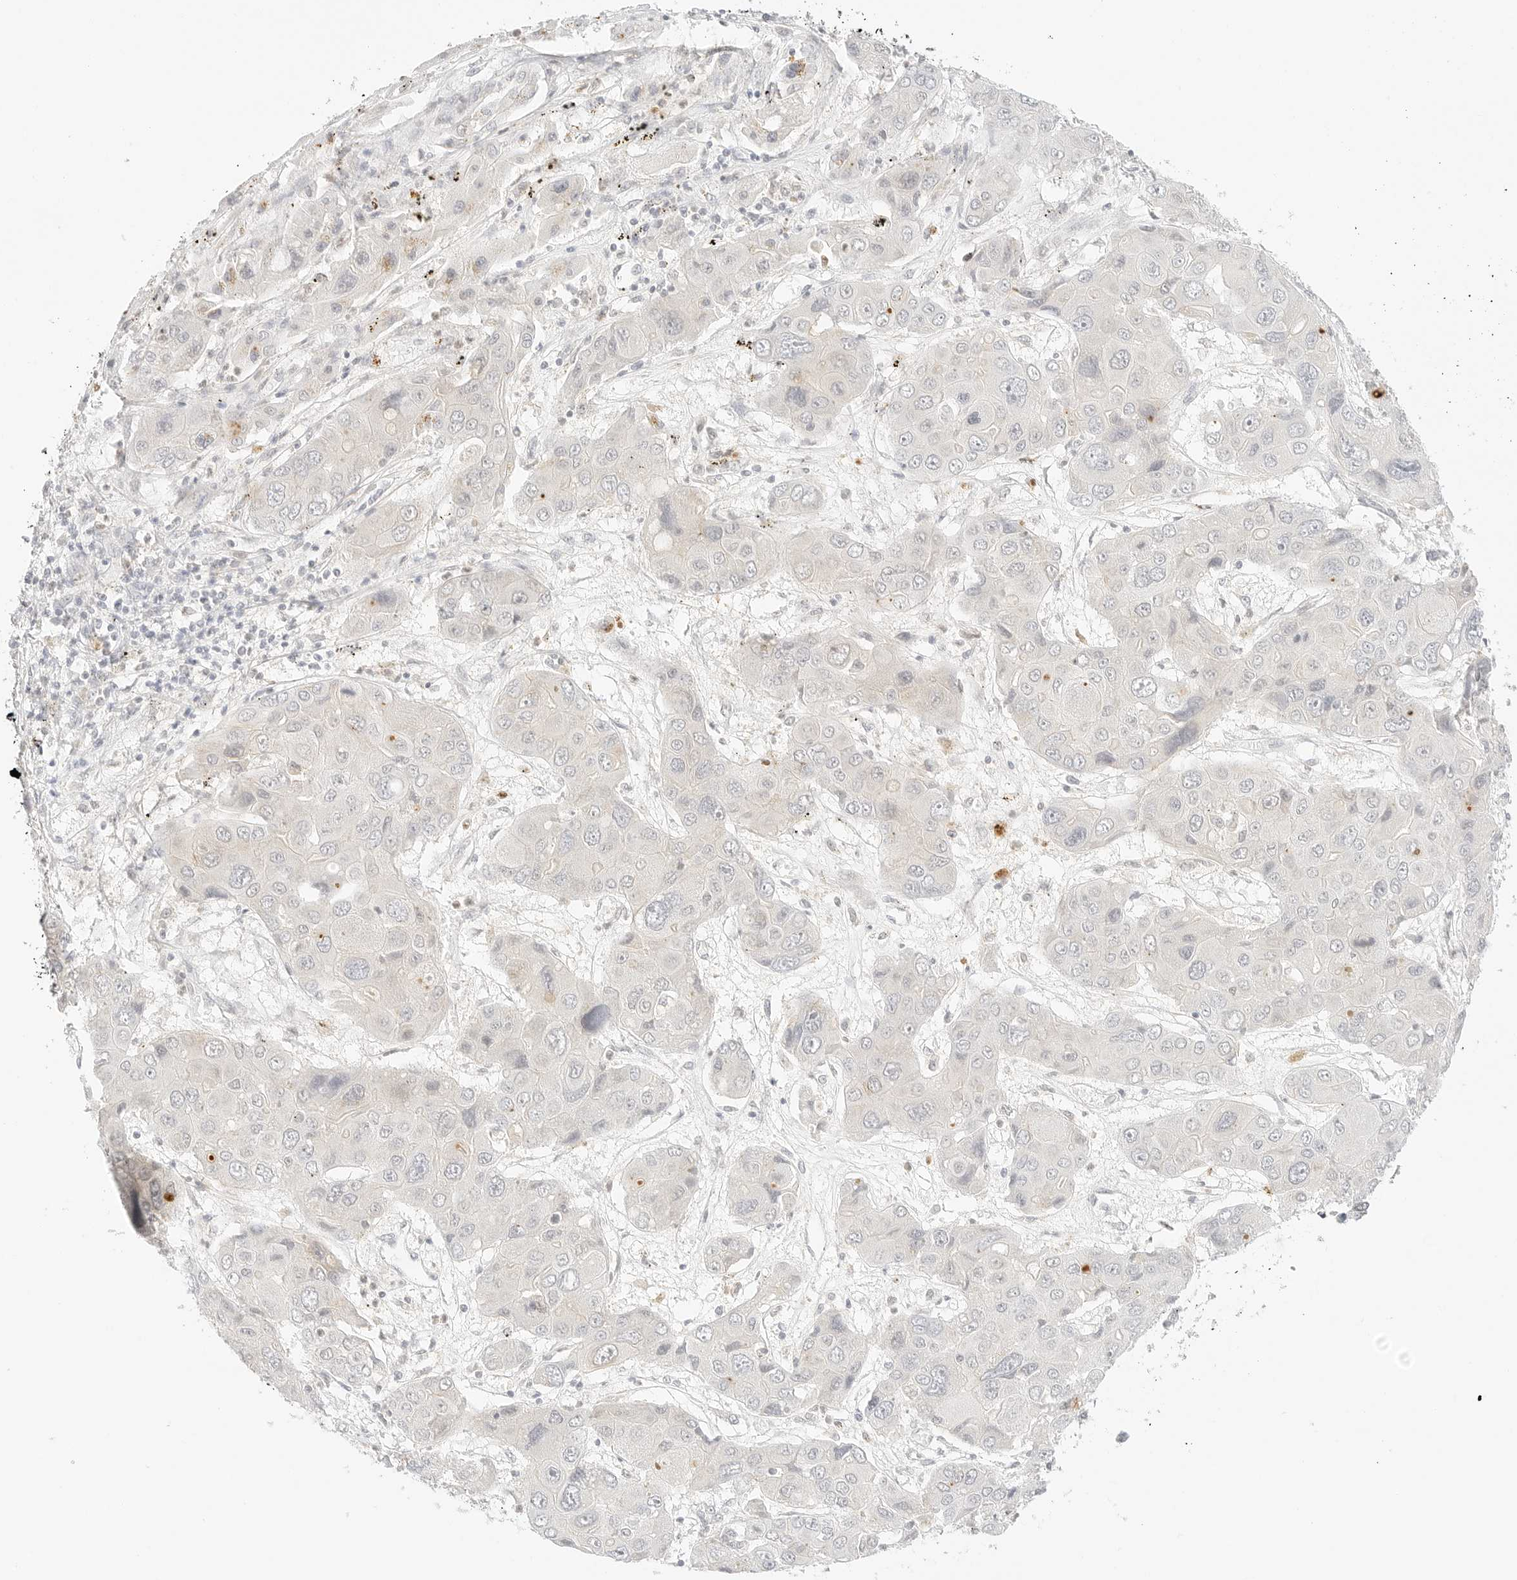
{"staining": {"intensity": "negative", "quantity": "none", "location": "none"}, "tissue": "liver cancer", "cell_type": "Tumor cells", "image_type": "cancer", "snomed": [{"axis": "morphology", "description": "Cholangiocarcinoma"}, {"axis": "topography", "description": "Liver"}], "caption": "Image shows no protein expression in tumor cells of cholangiocarcinoma (liver) tissue.", "gene": "GNAS", "patient": {"sex": "male", "age": 67}}